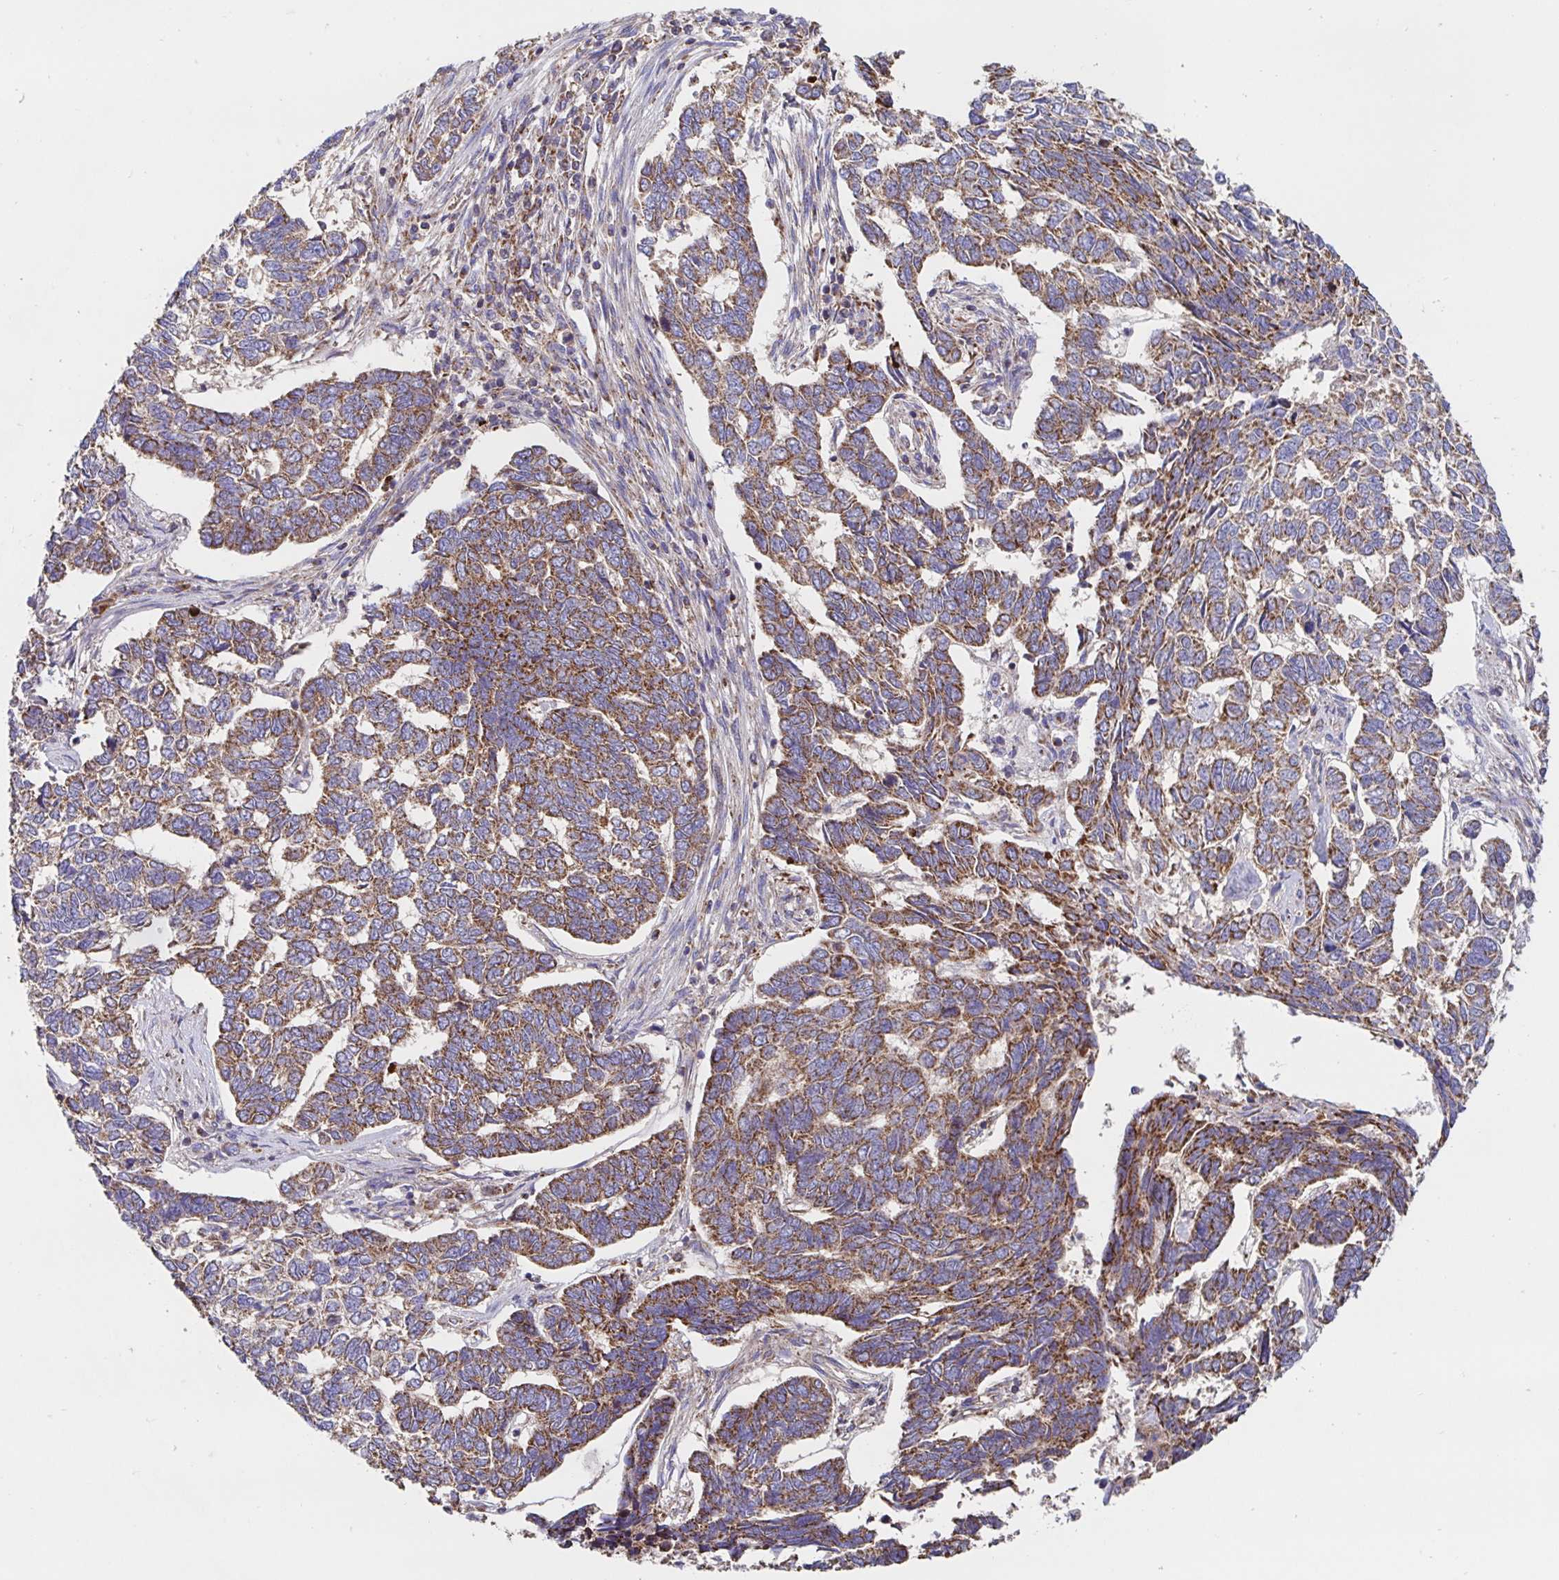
{"staining": {"intensity": "moderate", "quantity": ">75%", "location": "cytoplasmic/membranous"}, "tissue": "skin cancer", "cell_type": "Tumor cells", "image_type": "cancer", "snomed": [{"axis": "morphology", "description": "Basal cell carcinoma"}, {"axis": "topography", "description": "Skin"}], "caption": "Immunohistochemical staining of human skin basal cell carcinoma demonstrates moderate cytoplasmic/membranous protein positivity in about >75% of tumor cells. (Brightfield microscopy of DAB IHC at high magnification).", "gene": "PRDX3", "patient": {"sex": "female", "age": 65}}